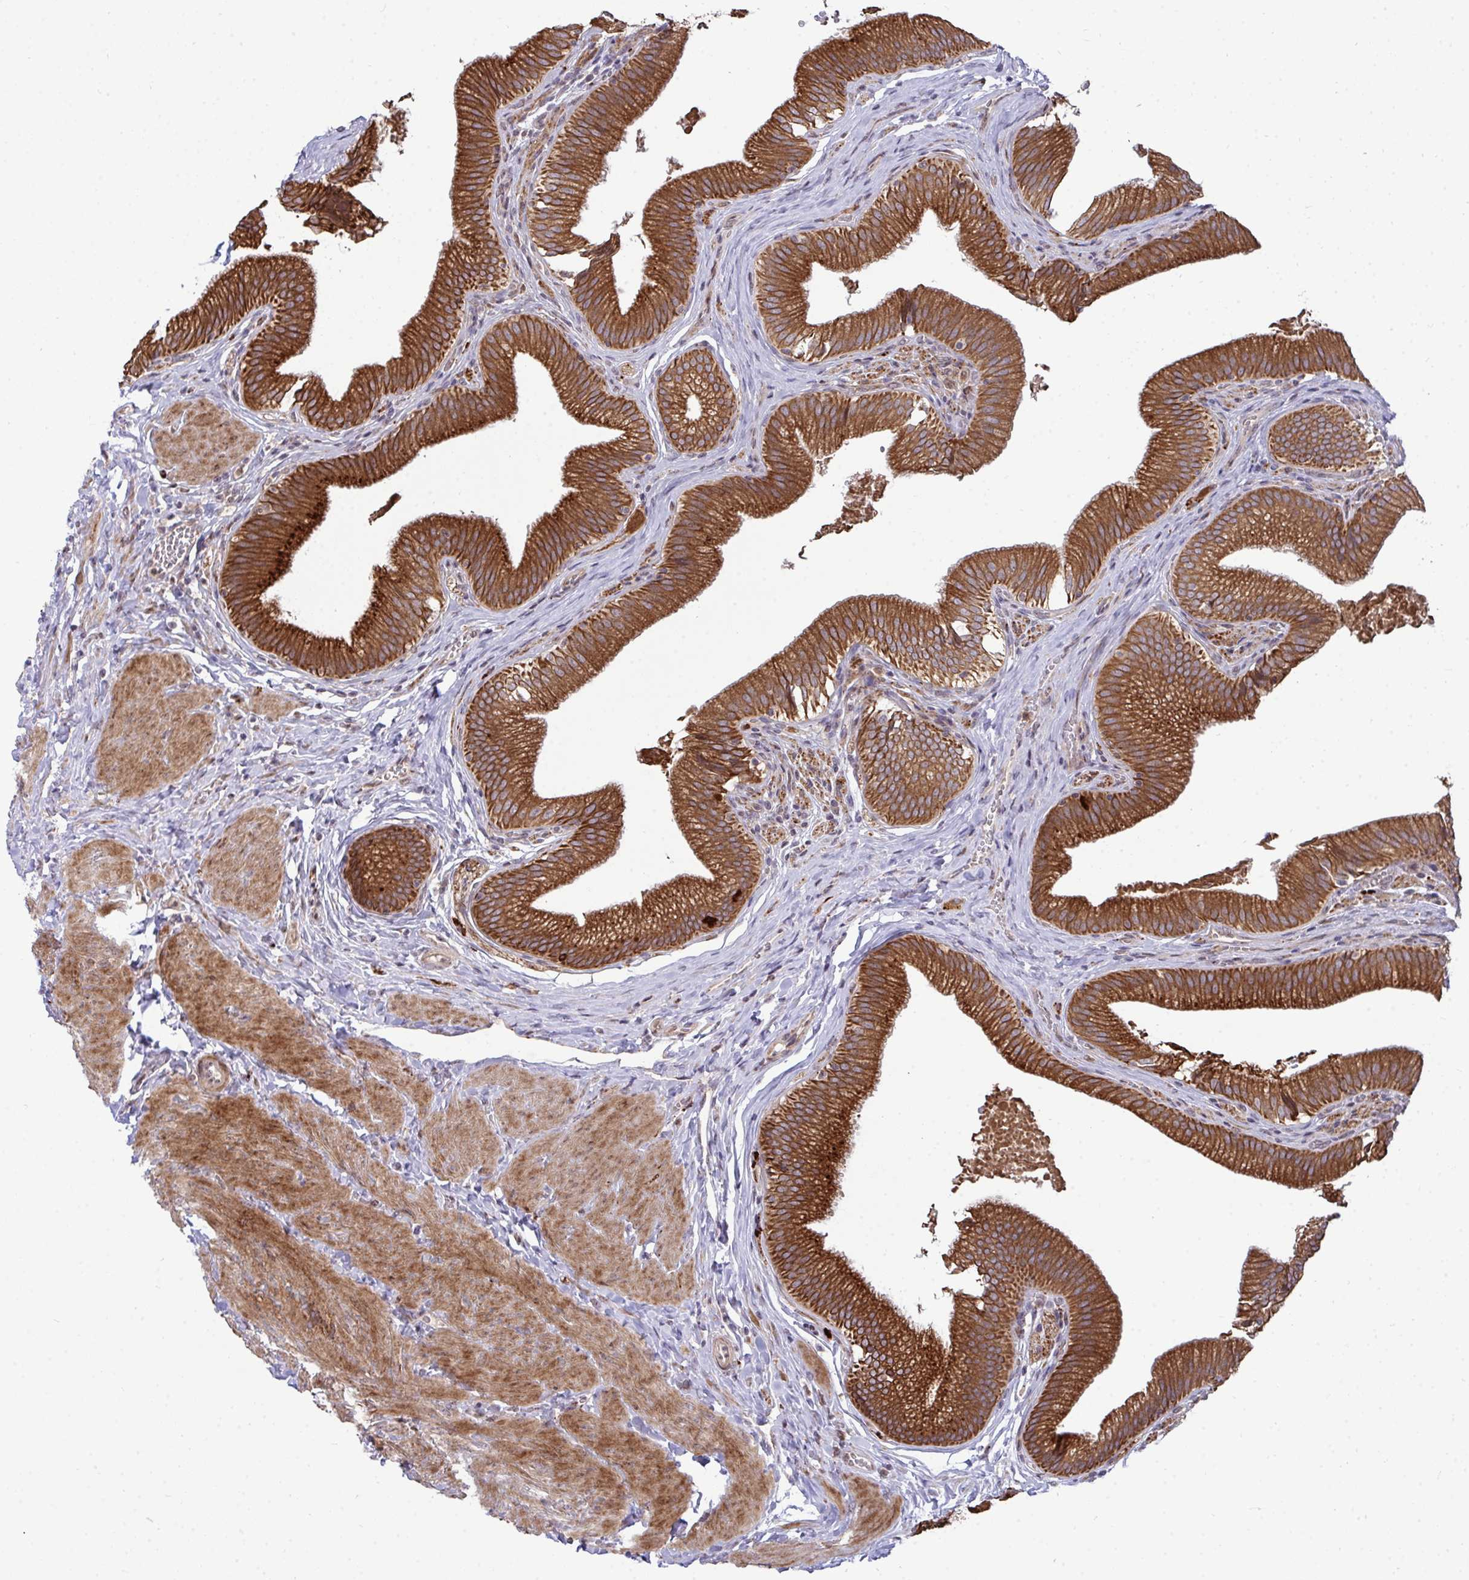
{"staining": {"intensity": "strong", "quantity": ">75%", "location": "cytoplasmic/membranous"}, "tissue": "gallbladder", "cell_type": "Glandular cells", "image_type": "normal", "snomed": [{"axis": "morphology", "description": "Normal tissue, NOS"}, {"axis": "topography", "description": "Gallbladder"}, {"axis": "topography", "description": "Peripheral nerve tissue"}], "caption": "Immunohistochemical staining of benign human gallbladder reveals high levels of strong cytoplasmic/membranous expression in about >75% of glandular cells.", "gene": "TRIM44", "patient": {"sex": "male", "age": 17}}